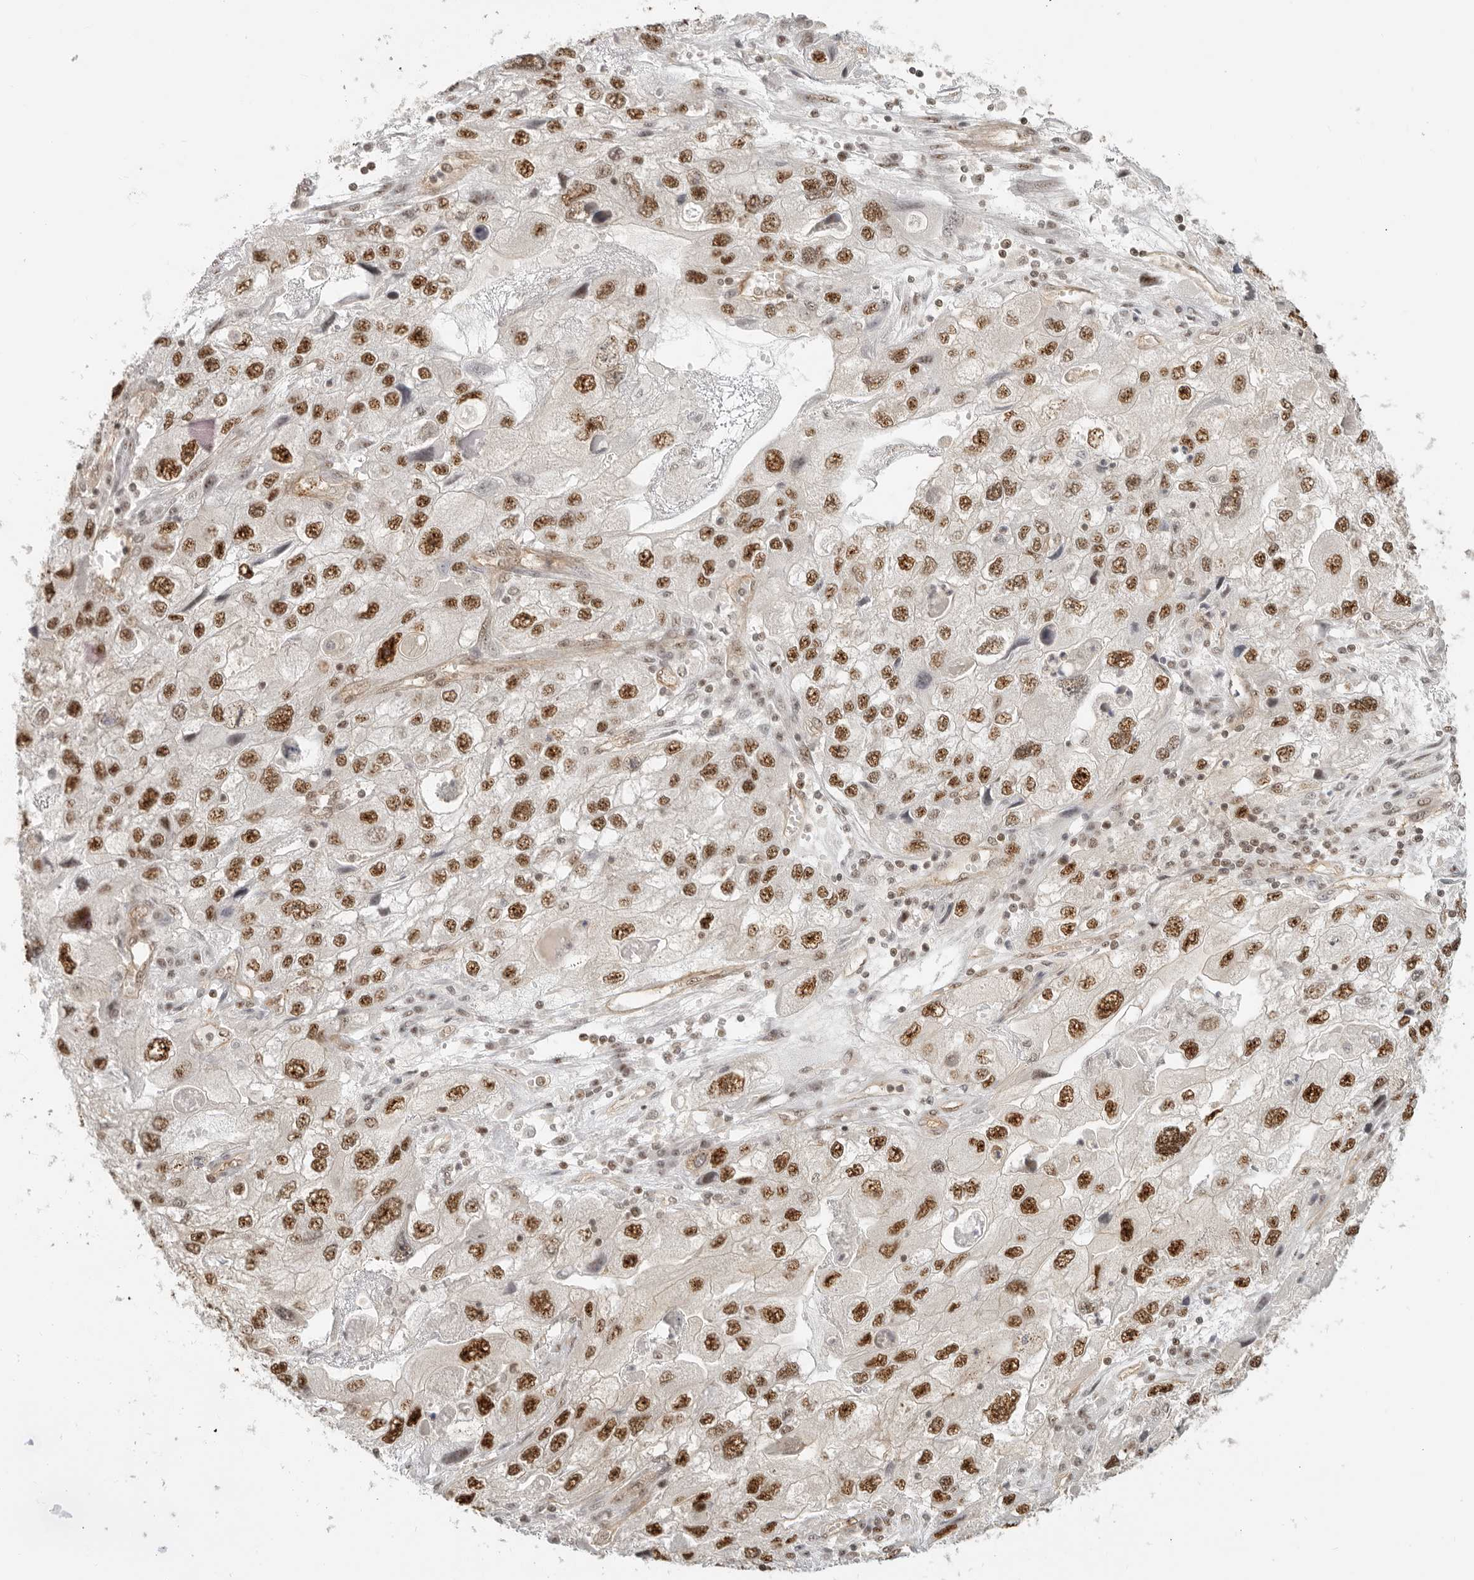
{"staining": {"intensity": "strong", "quantity": ">75%", "location": "nuclear"}, "tissue": "endometrial cancer", "cell_type": "Tumor cells", "image_type": "cancer", "snomed": [{"axis": "morphology", "description": "Adenocarcinoma, NOS"}, {"axis": "topography", "description": "Endometrium"}], "caption": "Human endometrial cancer stained for a protein (brown) exhibits strong nuclear positive expression in approximately >75% of tumor cells.", "gene": "BAP1", "patient": {"sex": "female", "age": 49}}